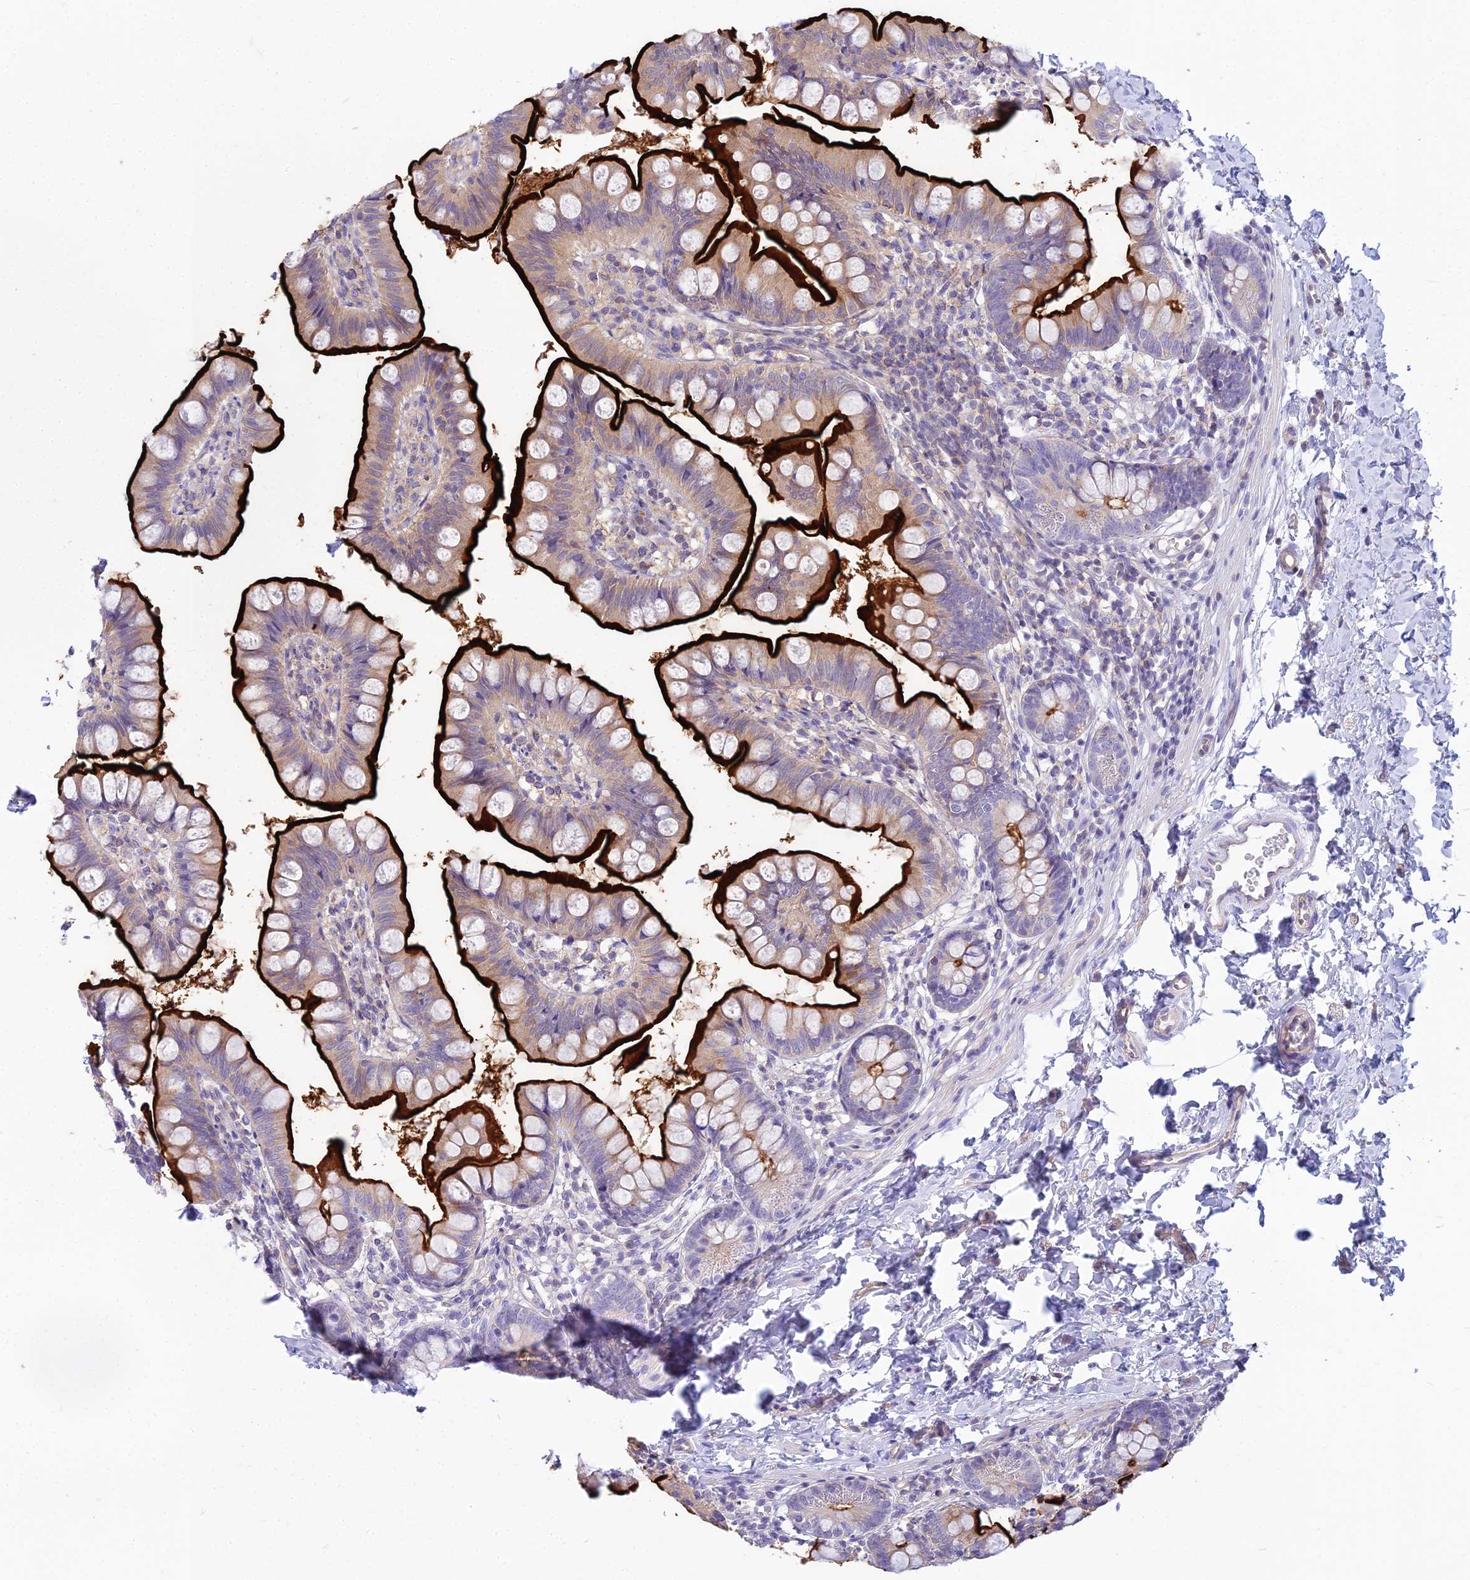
{"staining": {"intensity": "strong", "quantity": ">75%", "location": "cytoplasmic/membranous"}, "tissue": "small intestine", "cell_type": "Glandular cells", "image_type": "normal", "snomed": [{"axis": "morphology", "description": "Normal tissue, NOS"}, {"axis": "topography", "description": "Small intestine"}], "caption": "About >75% of glandular cells in benign small intestine reveal strong cytoplasmic/membranous protein positivity as visualized by brown immunohistochemical staining.", "gene": "SMIM24", "patient": {"sex": "male", "age": 7}}